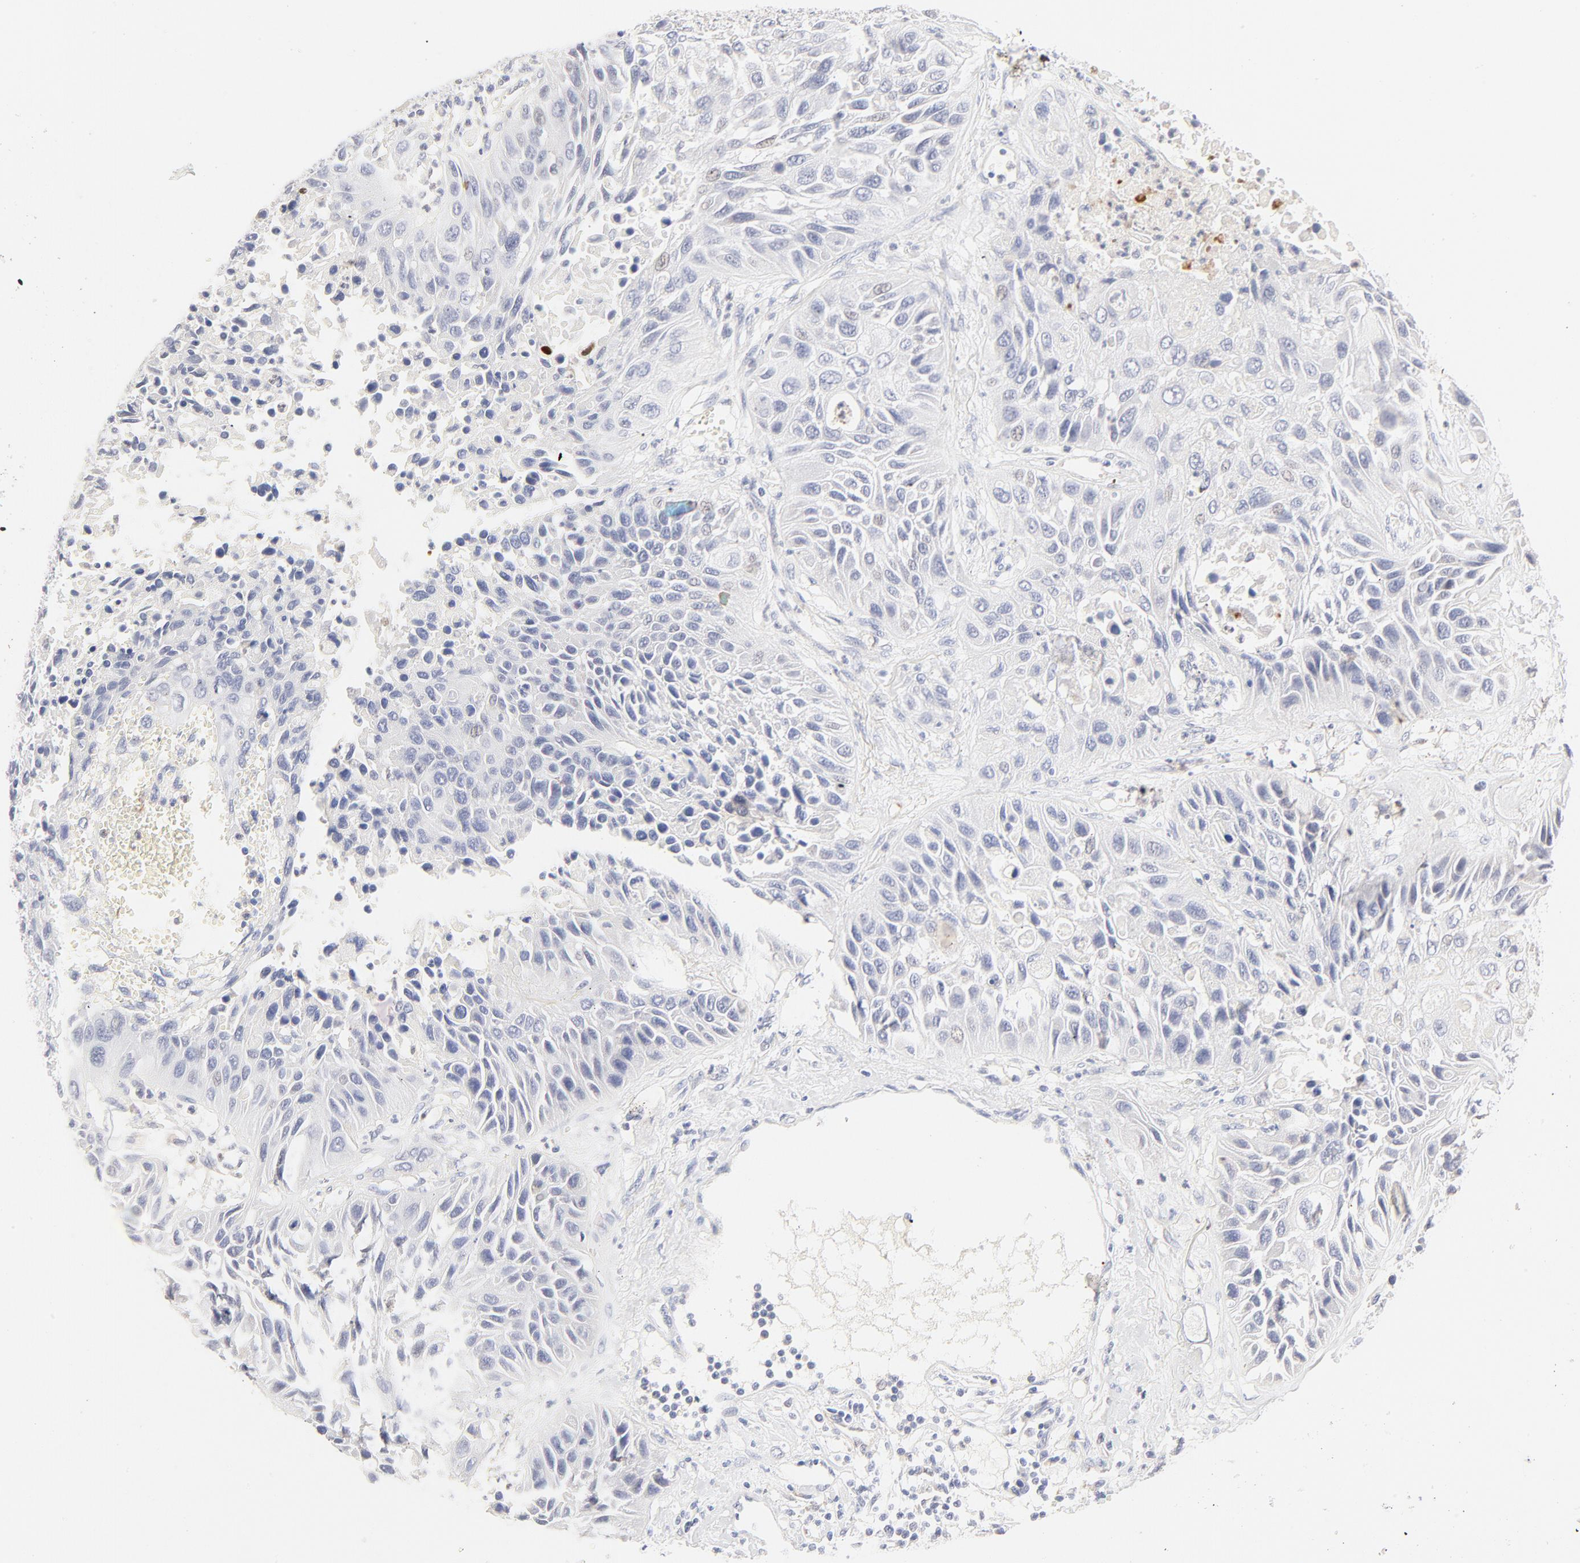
{"staining": {"intensity": "negative", "quantity": "none", "location": "none"}, "tissue": "lung cancer", "cell_type": "Tumor cells", "image_type": "cancer", "snomed": [{"axis": "morphology", "description": "Squamous cell carcinoma, NOS"}, {"axis": "topography", "description": "Lung"}], "caption": "Immunohistochemistry micrograph of neoplastic tissue: human lung cancer (squamous cell carcinoma) stained with DAB demonstrates no significant protein staining in tumor cells.", "gene": "MTERF2", "patient": {"sex": "female", "age": 76}}